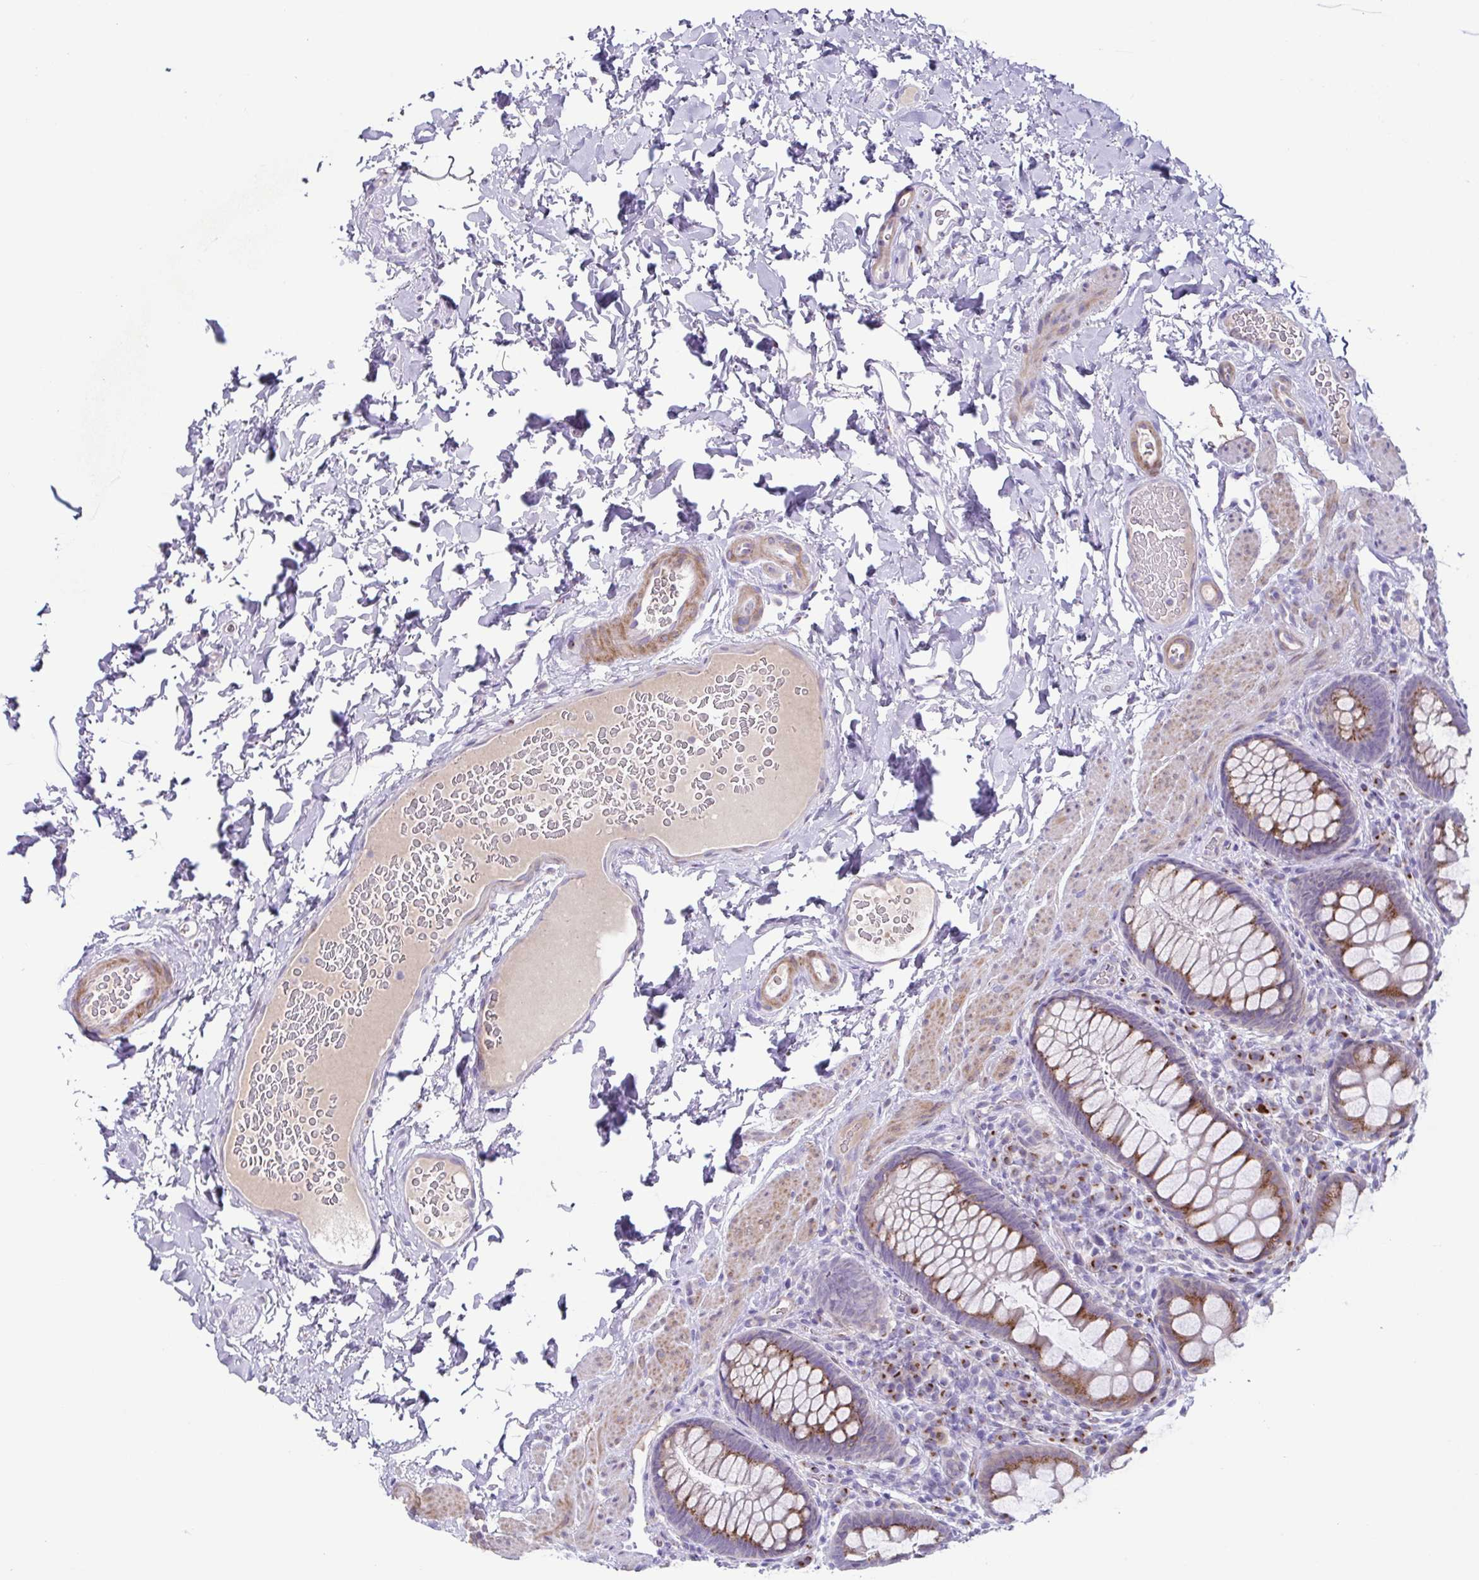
{"staining": {"intensity": "moderate", "quantity": ">75%", "location": "cytoplasmic/membranous"}, "tissue": "rectum", "cell_type": "Glandular cells", "image_type": "normal", "snomed": [{"axis": "morphology", "description": "Normal tissue, NOS"}, {"axis": "topography", "description": "Rectum"}], "caption": "Rectum was stained to show a protein in brown. There is medium levels of moderate cytoplasmic/membranous positivity in approximately >75% of glandular cells.", "gene": "COL17A1", "patient": {"sex": "female", "age": 69}}